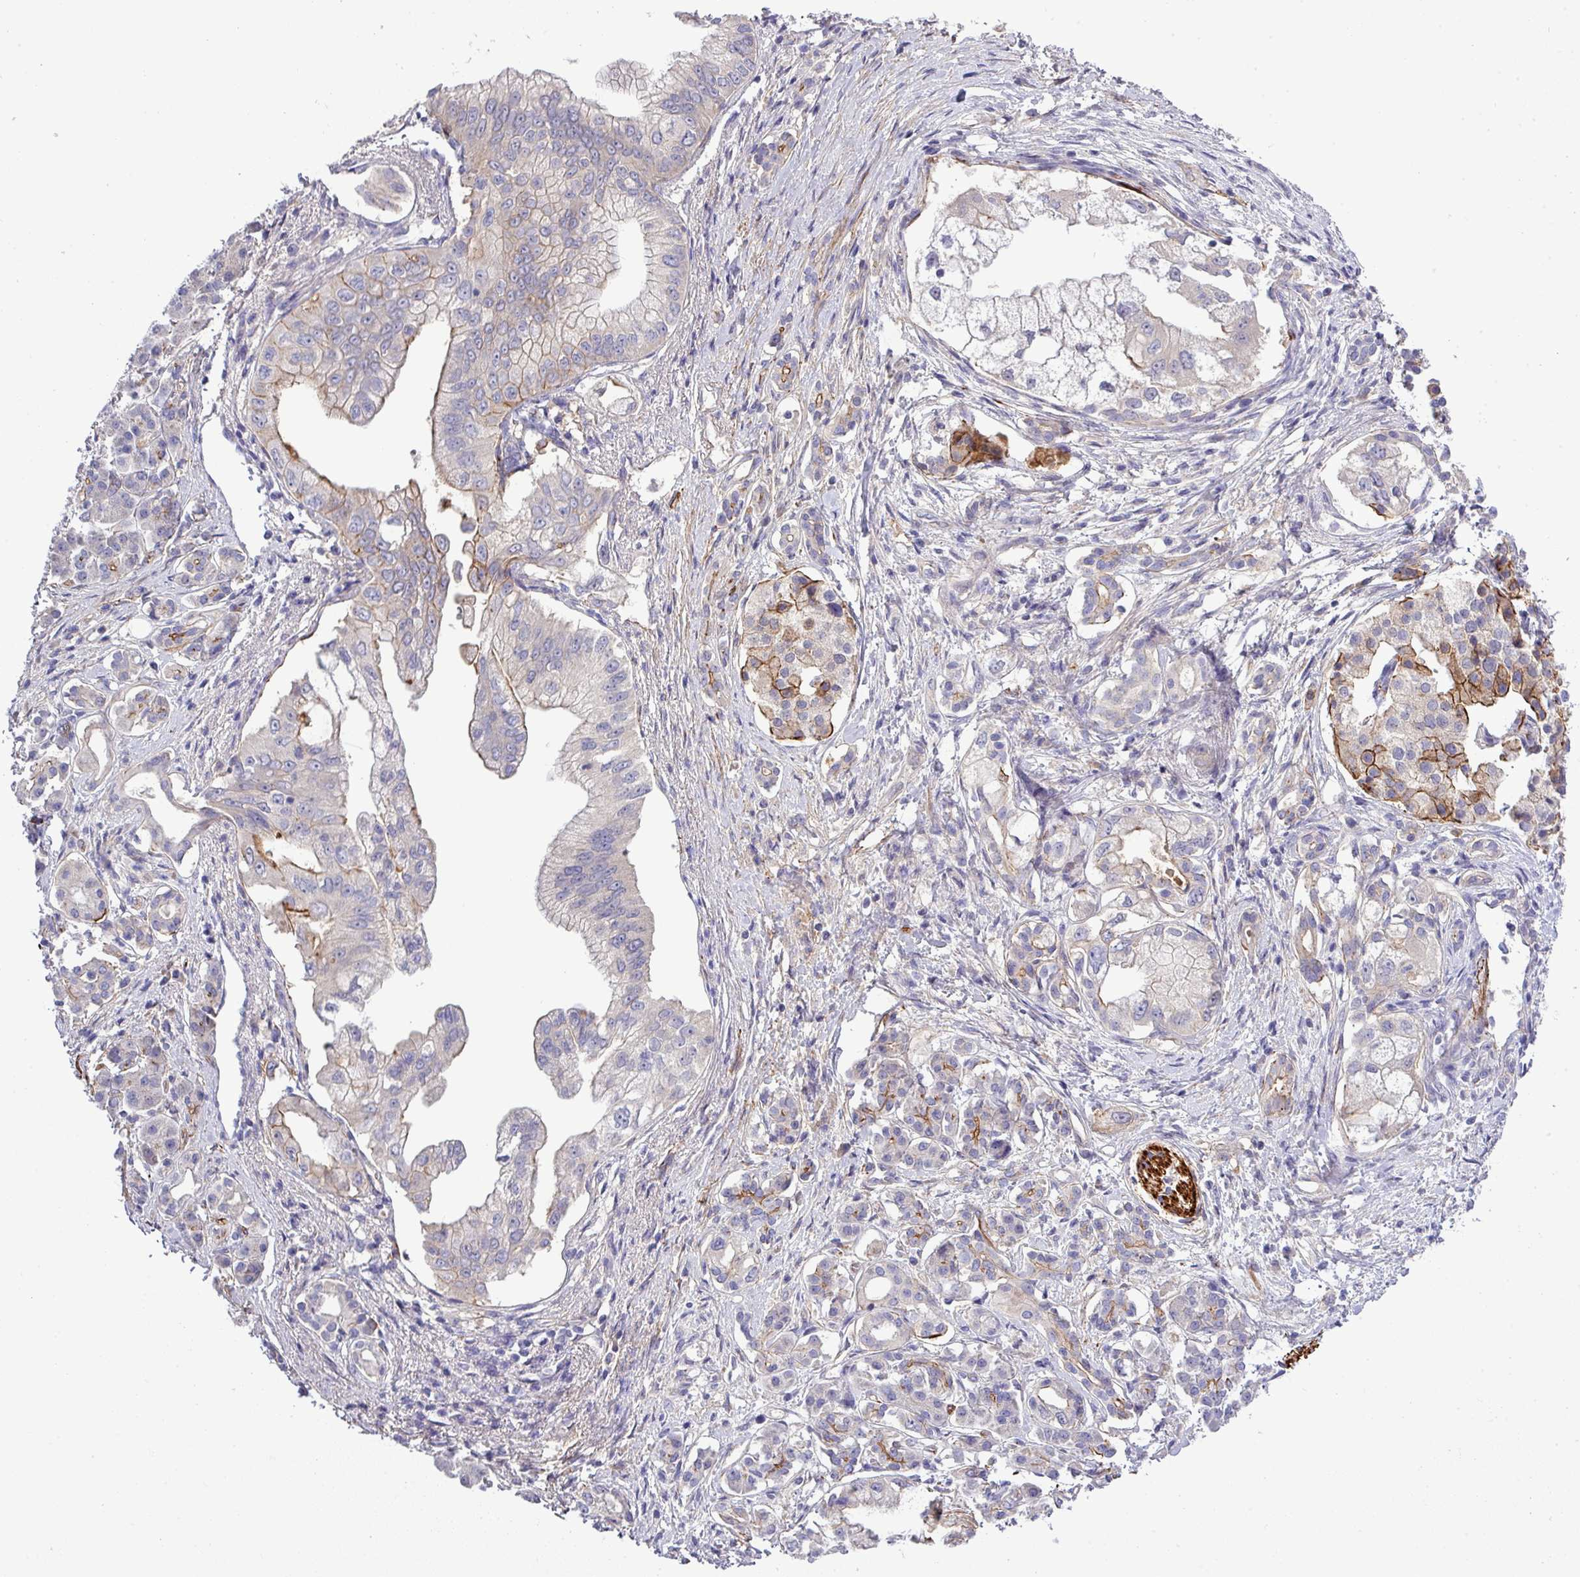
{"staining": {"intensity": "moderate", "quantity": "<25%", "location": "cytoplasmic/membranous"}, "tissue": "pancreatic cancer", "cell_type": "Tumor cells", "image_type": "cancer", "snomed": [{"axis": "morphology", "description": "Adenocarcinoma, NOS"}, {"axis": "topography", "description": "Pancreas"}], "caption": "This image exhibits pancreatic cancer (adenocarcinoma) stained with immunohistochemistry (IHC) to label a protein in brown. The cytoplasmic/membranous of tumor cells show moderate positivity for the protein. Nuclei are counter-stained blue.", "gene": "PARD6A", "patient": {"sex": "male", "age": 70}}